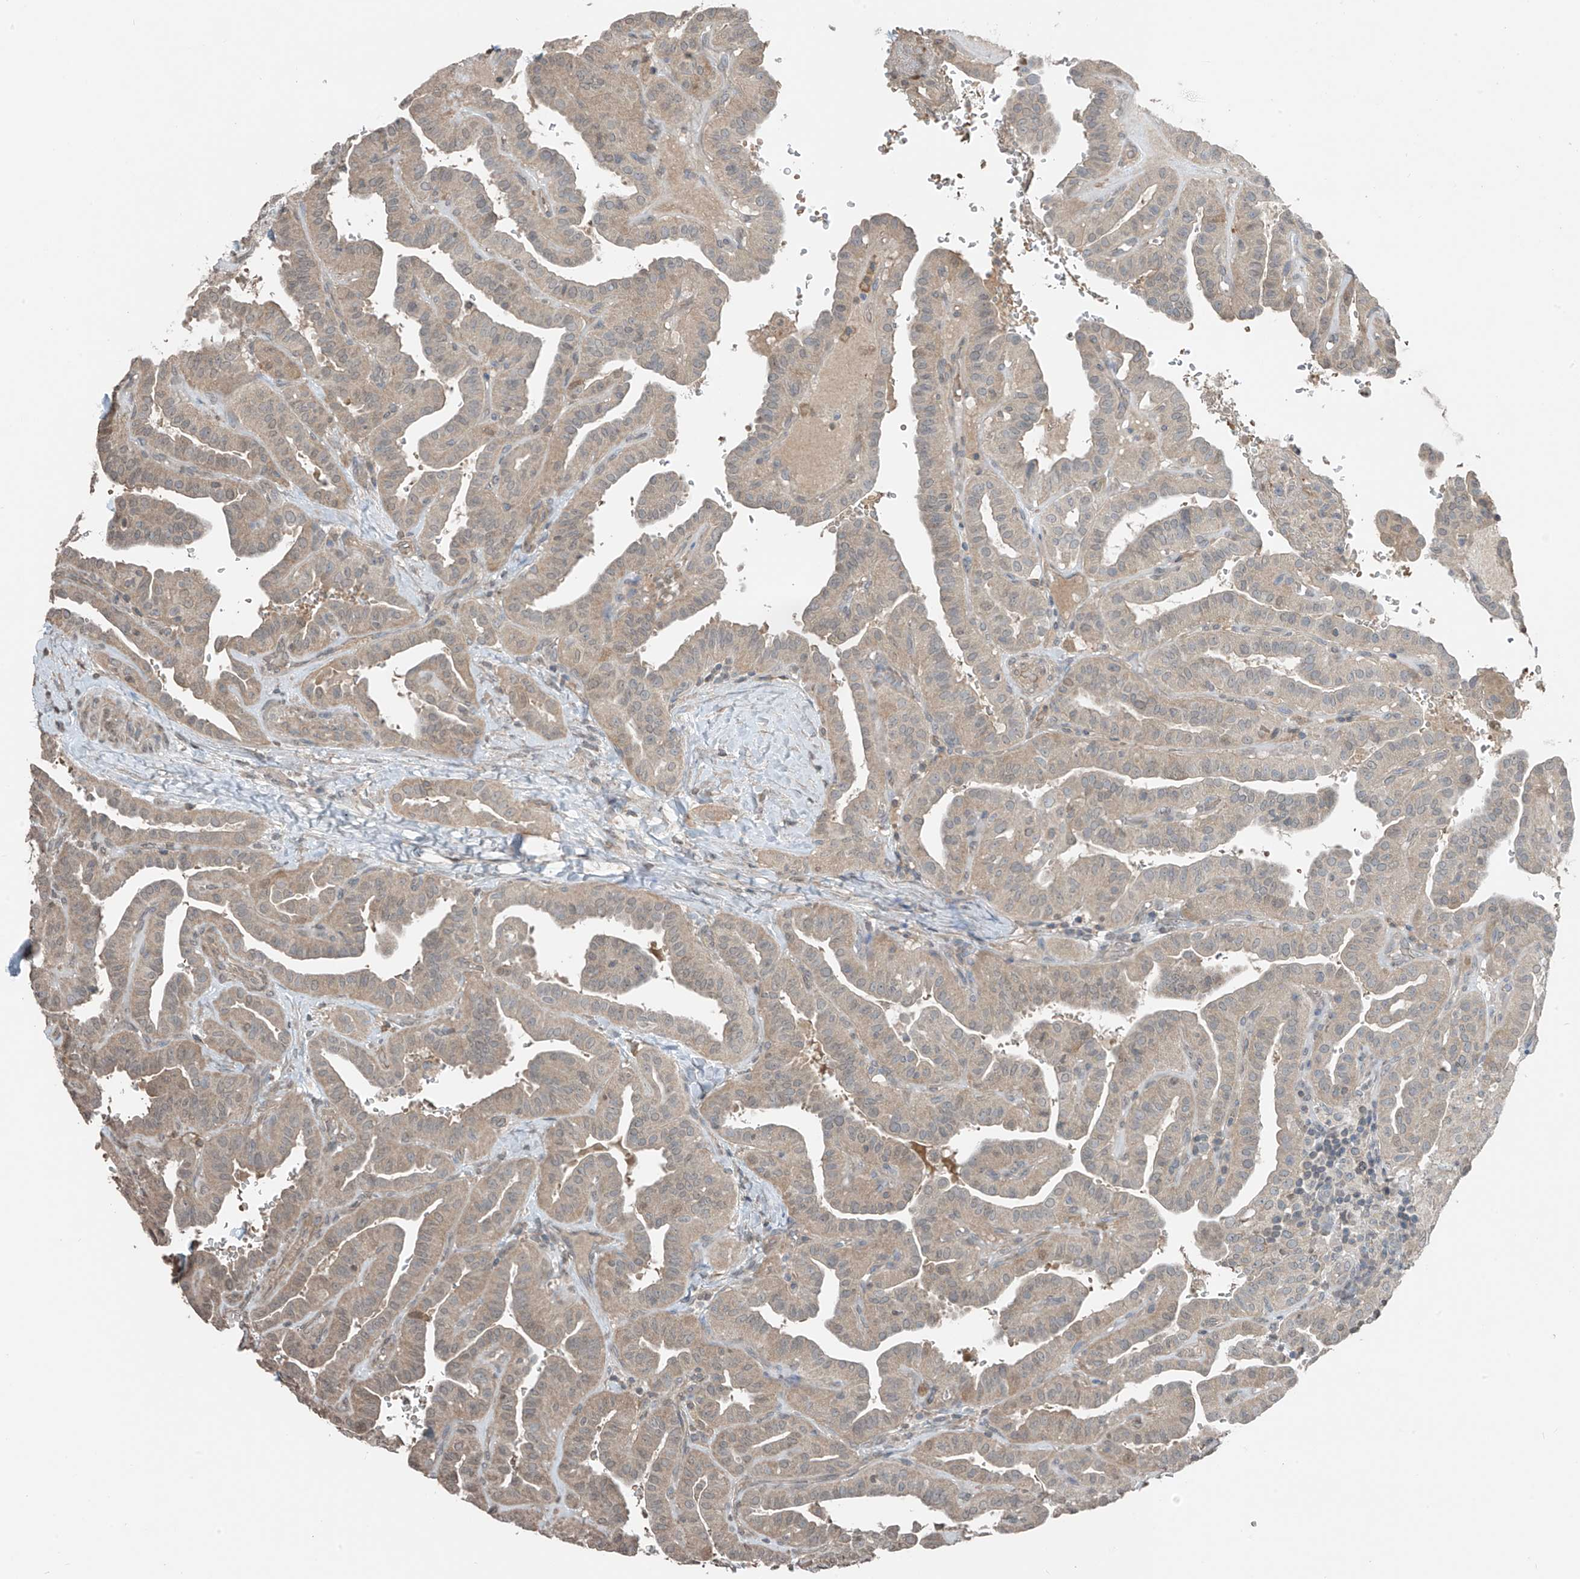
{"staining": {"intensity": "weak", "quantity": "25%-75%", "location": "cytoplasmic/membranous"}, "tissue": "thyroid cancer", "cell_type": "Tumor cells", "image_type": "cancer", "snomed": [{"axis": "morphology", "description": "Papillary adenocarcinoma, NOS"}, {"axis": "topography", "description": "Thyroid gland"}], "caption": "A brown stain highlights weak cytoplasmic/membranous expression of a protein in thyroid papillary adenocarcinoma tumor cells.", "gene": "HOXA11", "patient": {"sex": "male", "age": 77}}